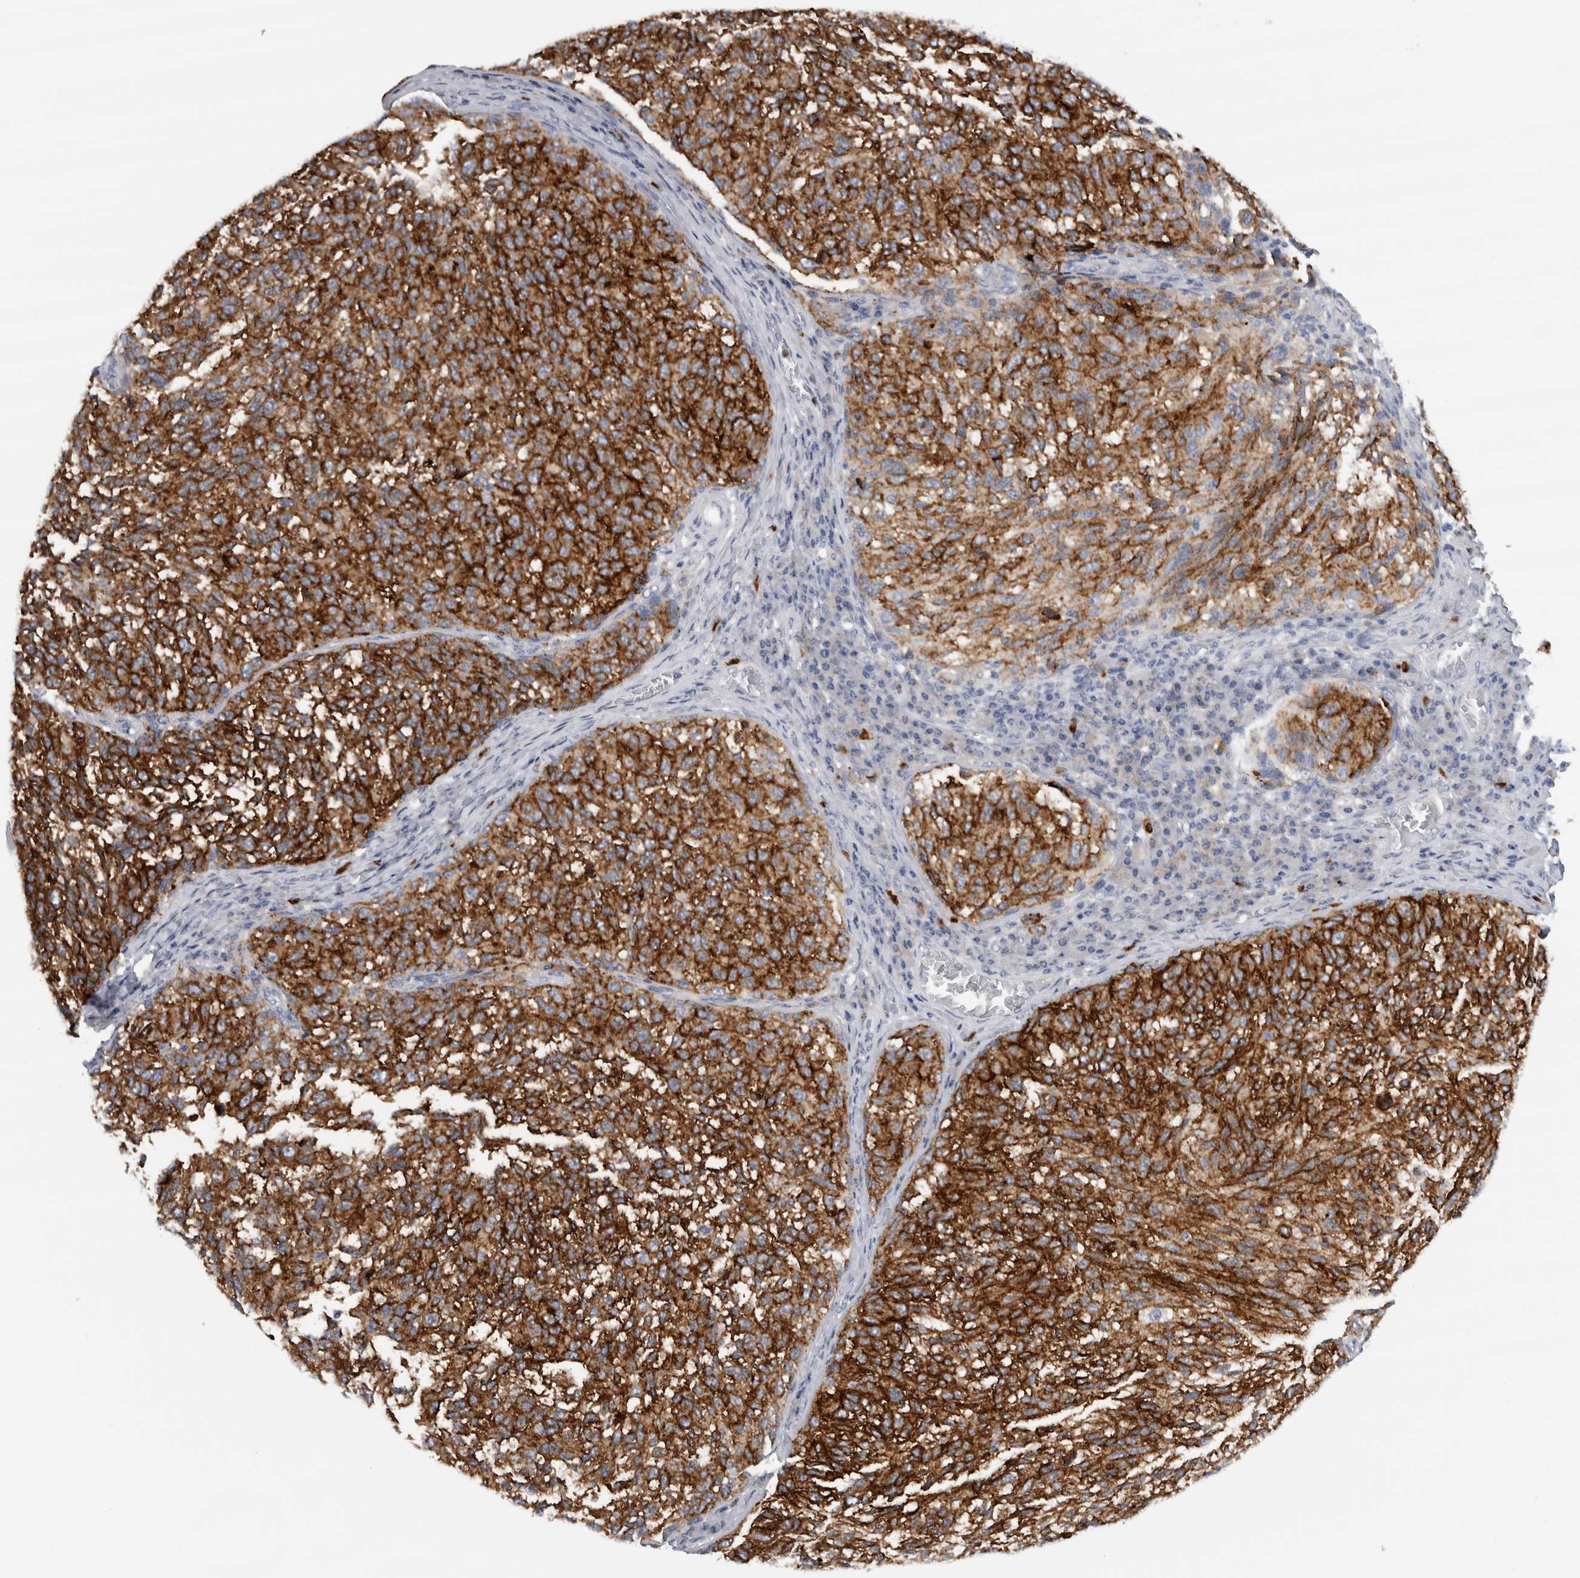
{"staining": {"intensity": "strong", "quantity": ">75%", "location": "cytoplasmic/membranous"}, "tissue": "melanoma", "cell_type": "Tumor cells", "image_type": "cancer", "snomed": [{"axis": "morphology", "description": "Malignant melanoma, NOS"}, {"axis": "topography", "description": "Skin"}], "caption": "Immunohistochemical staining of malignant melanoma exhibits high levels of strong cytoplasmic/membranous expression in approximately >75% of tumor cells.", "gene": "CD63", "patient": {"sex": "female", "age": 73}}